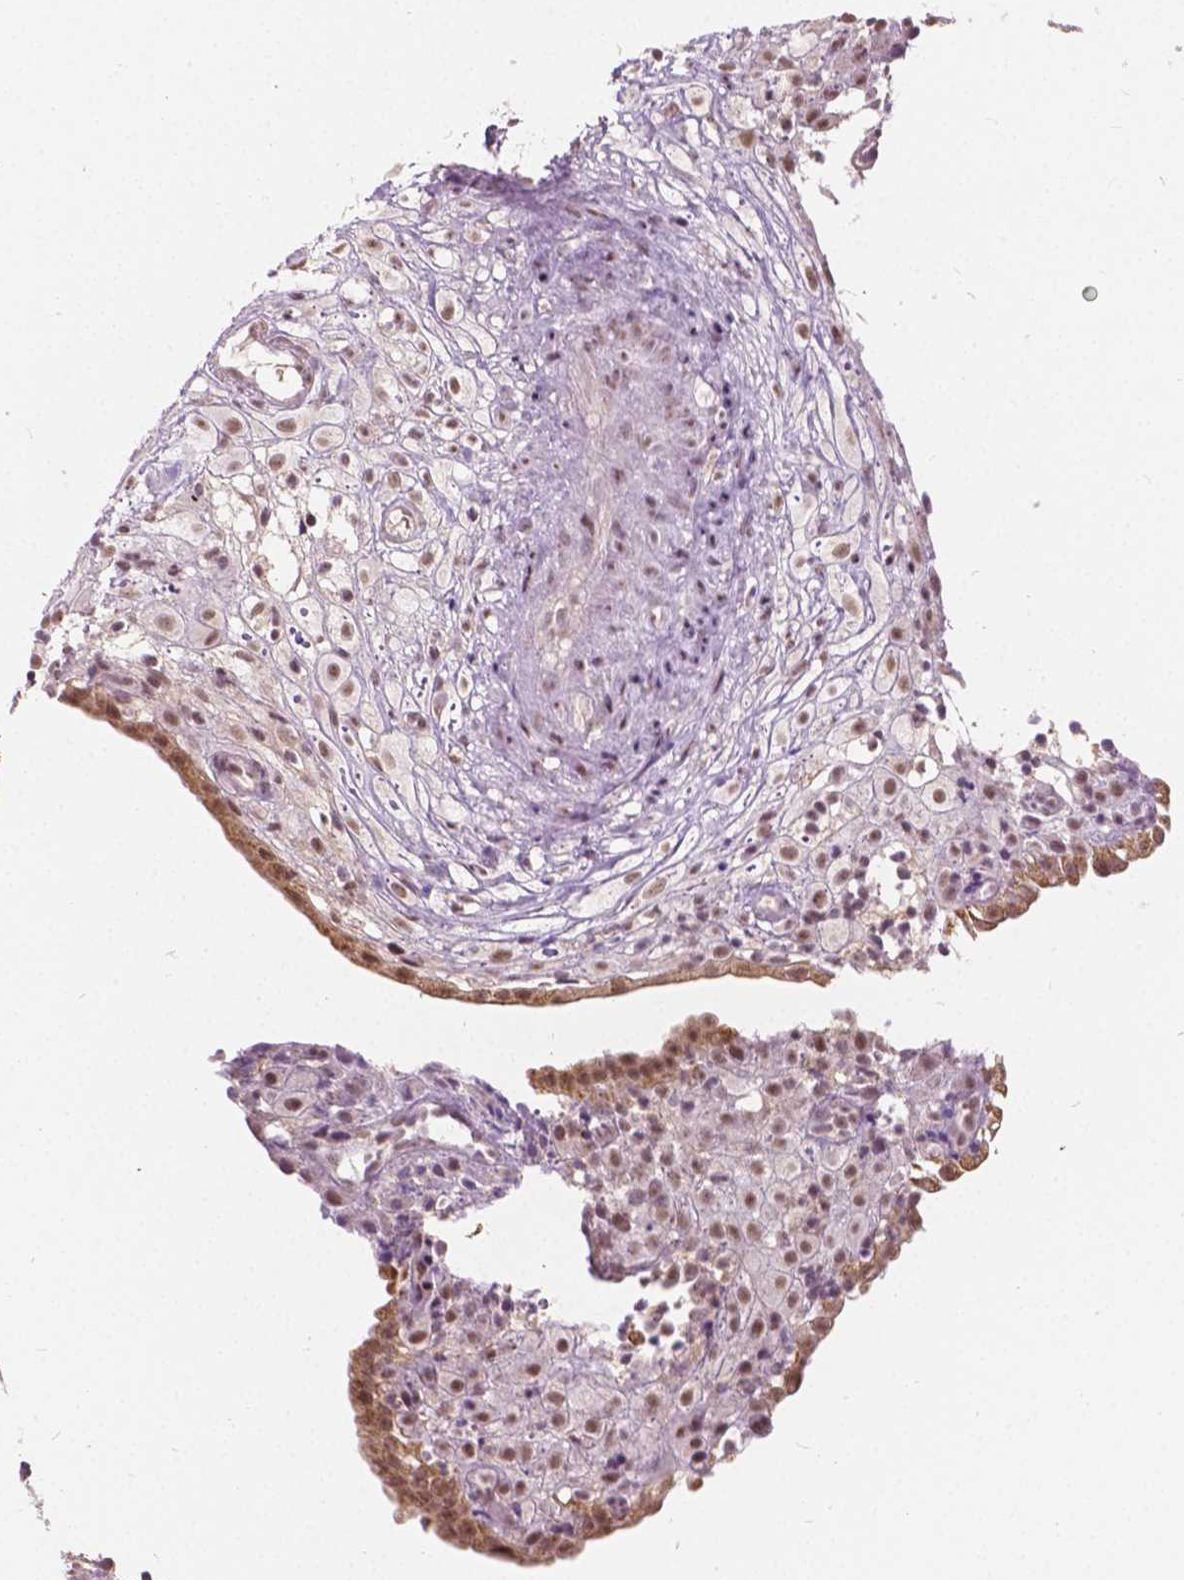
{"staining": {"intensity": "moderate", "quantity": ">75%", "location": "nuclear"}, "tissue": "placenta", "cell_type": "Decidual cells", "image_type": "normal", "snomed": [{"axis": "morphology", "description": "Normal tissue, NOS"}, {"axis": "topography", "description": "Placenta"}], "caption": "A photomicrograph of placenta stained for a protein reveals moderate nuclear brown staining in decidual cells. The protein of interest is stained brown, and the nuclei are stained in blue (DAB (3,3'-diaminobenzidine) IHC with brightfield microscopy, high magnification).", "gene": "DLX6", "patient": {"sex": "female", "age": 24}}